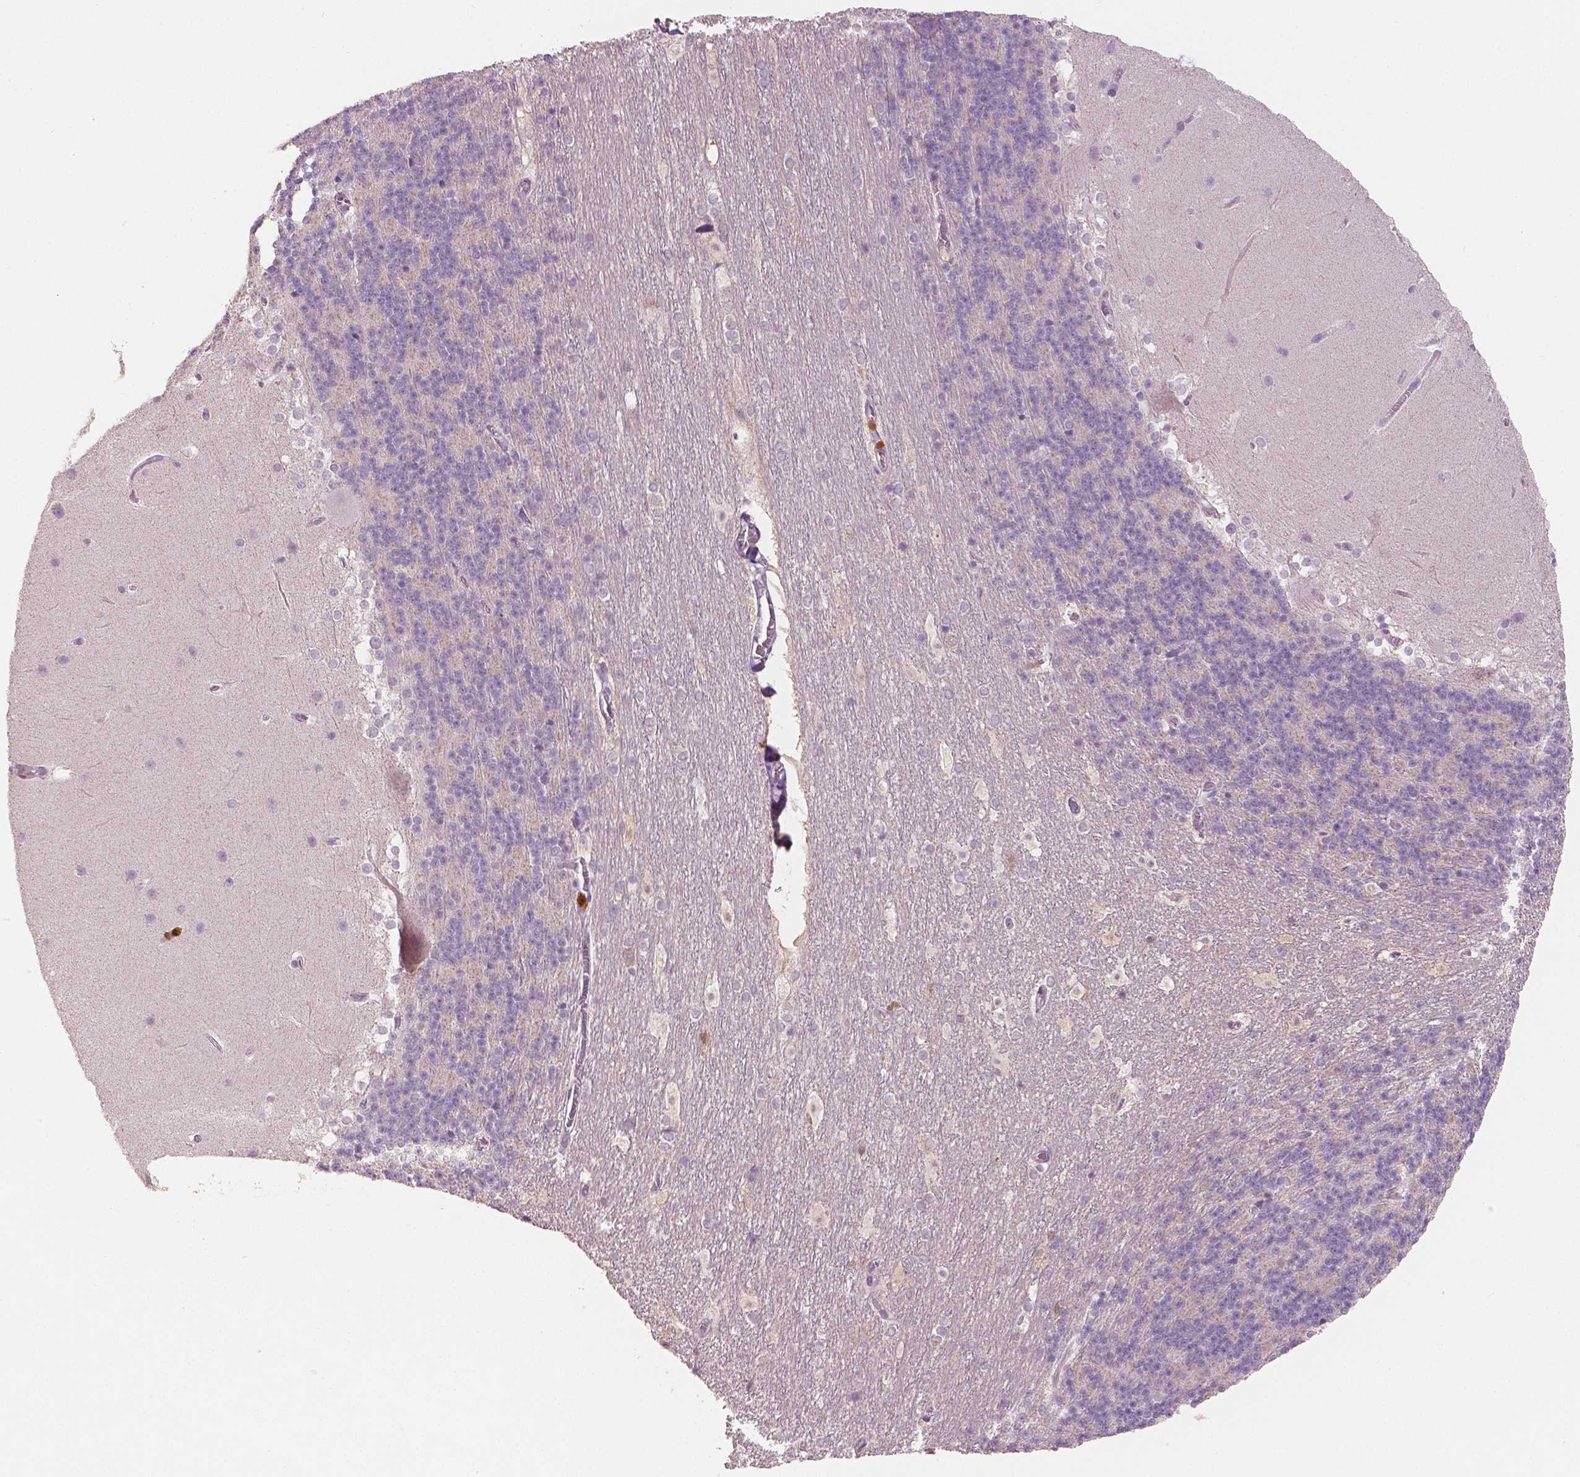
{"staining": {"intensity": "negative", "quantity": "none", "location": "none"}, "tissue": "cerebellum", "cell_type": "Cells in granular layer", "image_type": "normal", "snomed": [{"axis": "morphology", "description": "Normal tissue, NOS"}, {"axis": "topography", "description": "Cerebellum"}], "caption": "Immunohistochemical staining of normal human cerebellum displays no significant staining in cells in granular layer. (Stains: DAB IHC with hematoxylin counter stain, Microscopy: brightfield microscopy at high magnification).", "gene": "S100A4", "patient": {"sex": "female", "age": 19}}